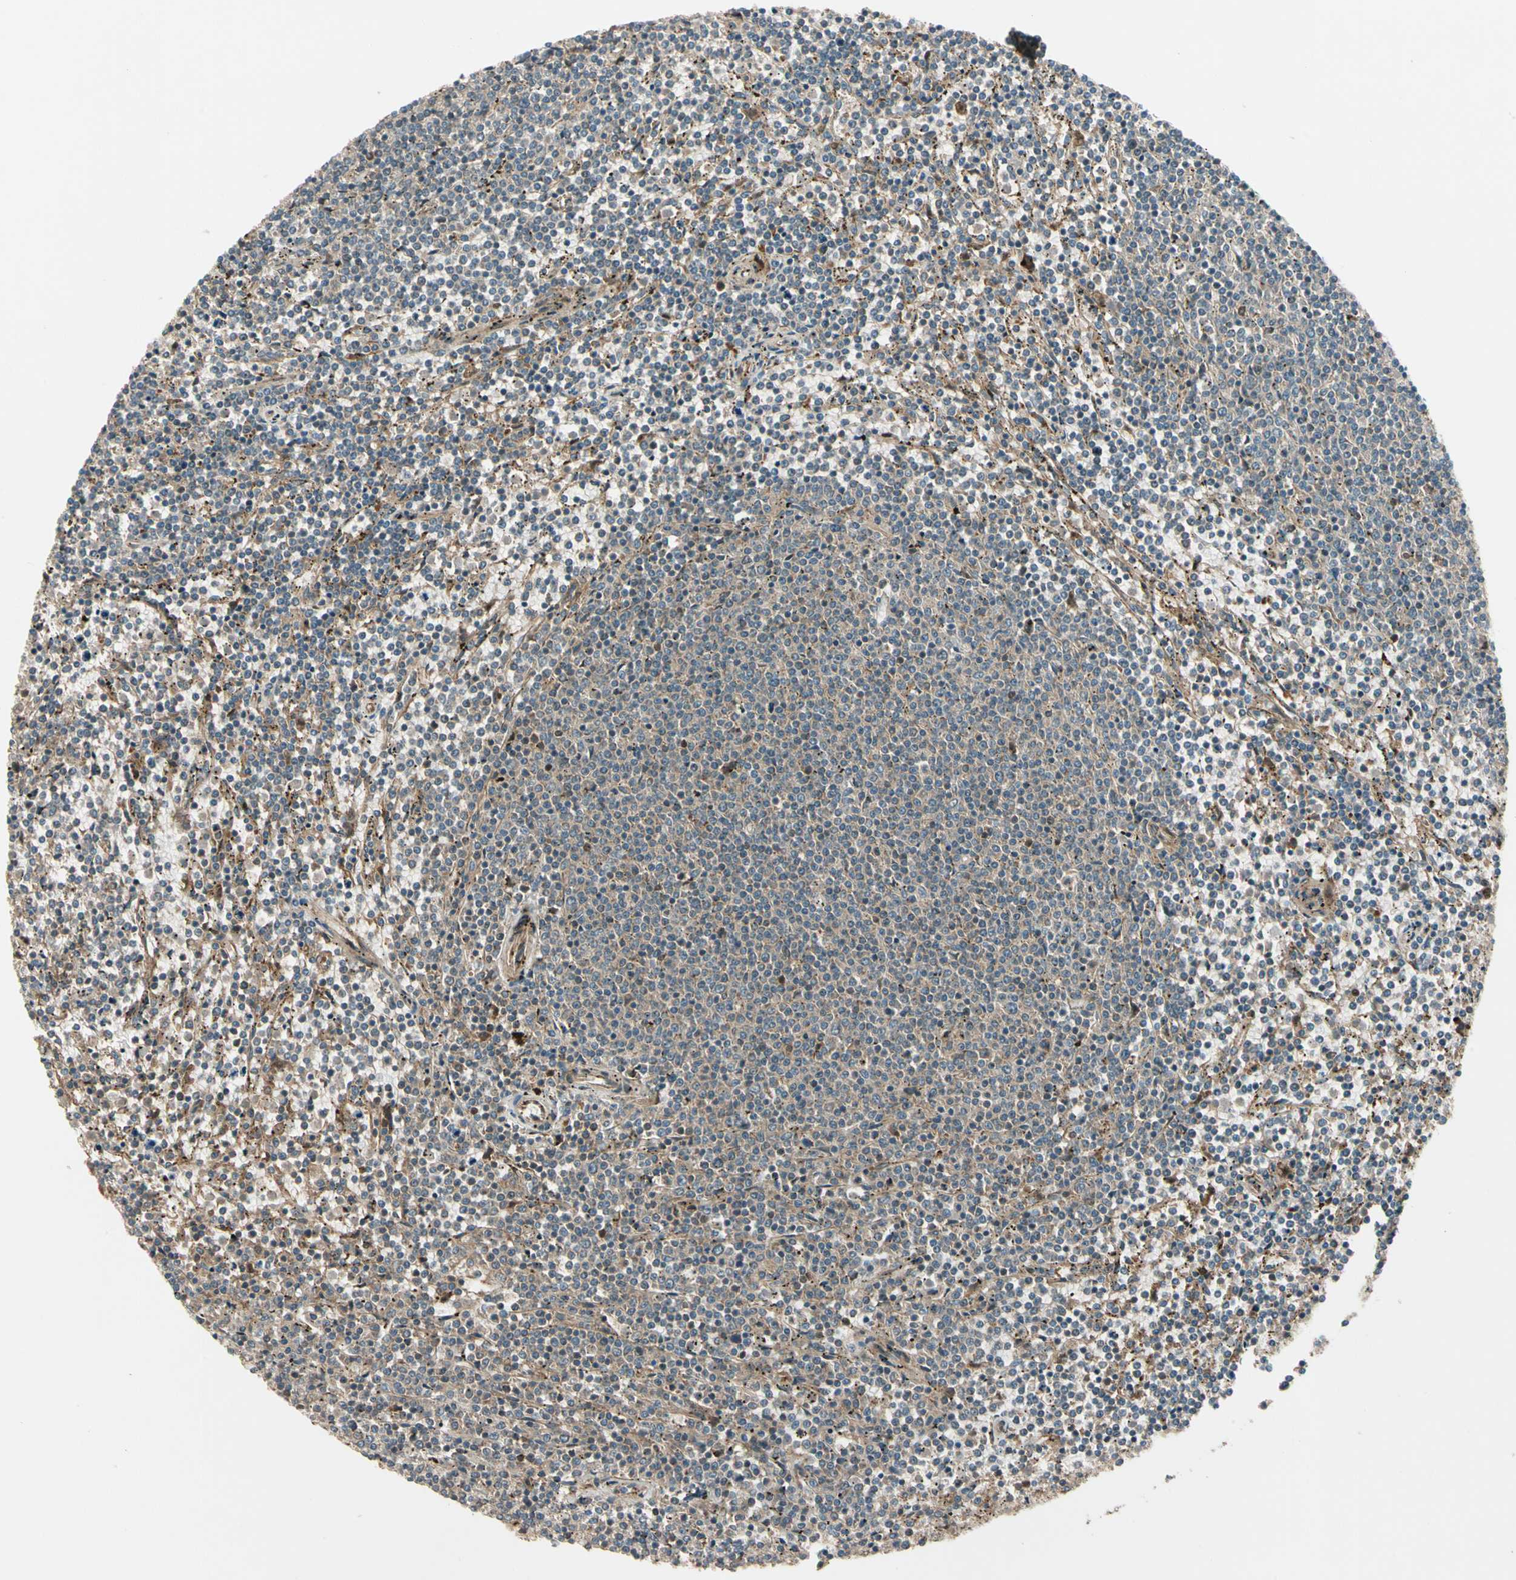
{"staining": {"intensity": "weak", "quantity": "25%-75%", "location": "cytoplasmic/membranous"}, "tissue": "lymphoma", "cell_type": "Tumor cells", "image_type": "cancer", "snomed": [{"axis": "morphology", "description": "Malignant lymphoma, non-Hodgkin's type, Low grade"}, {"axis": "topography", "description": "Spleen"}], "caption": "Protein staining of malignant lymphoma, non-Hodgkin's type (low-grade) tissue shows weak cytoplasmic/membranous positivity in approximately 25%-75% of tumor cells. Using DAB (brown) and hematoxylin (blue) stains, captured at high magnification using brightfield microscopy.", "gene": "ACVR1C", "patient": {"sex": "female", "age": 50}}